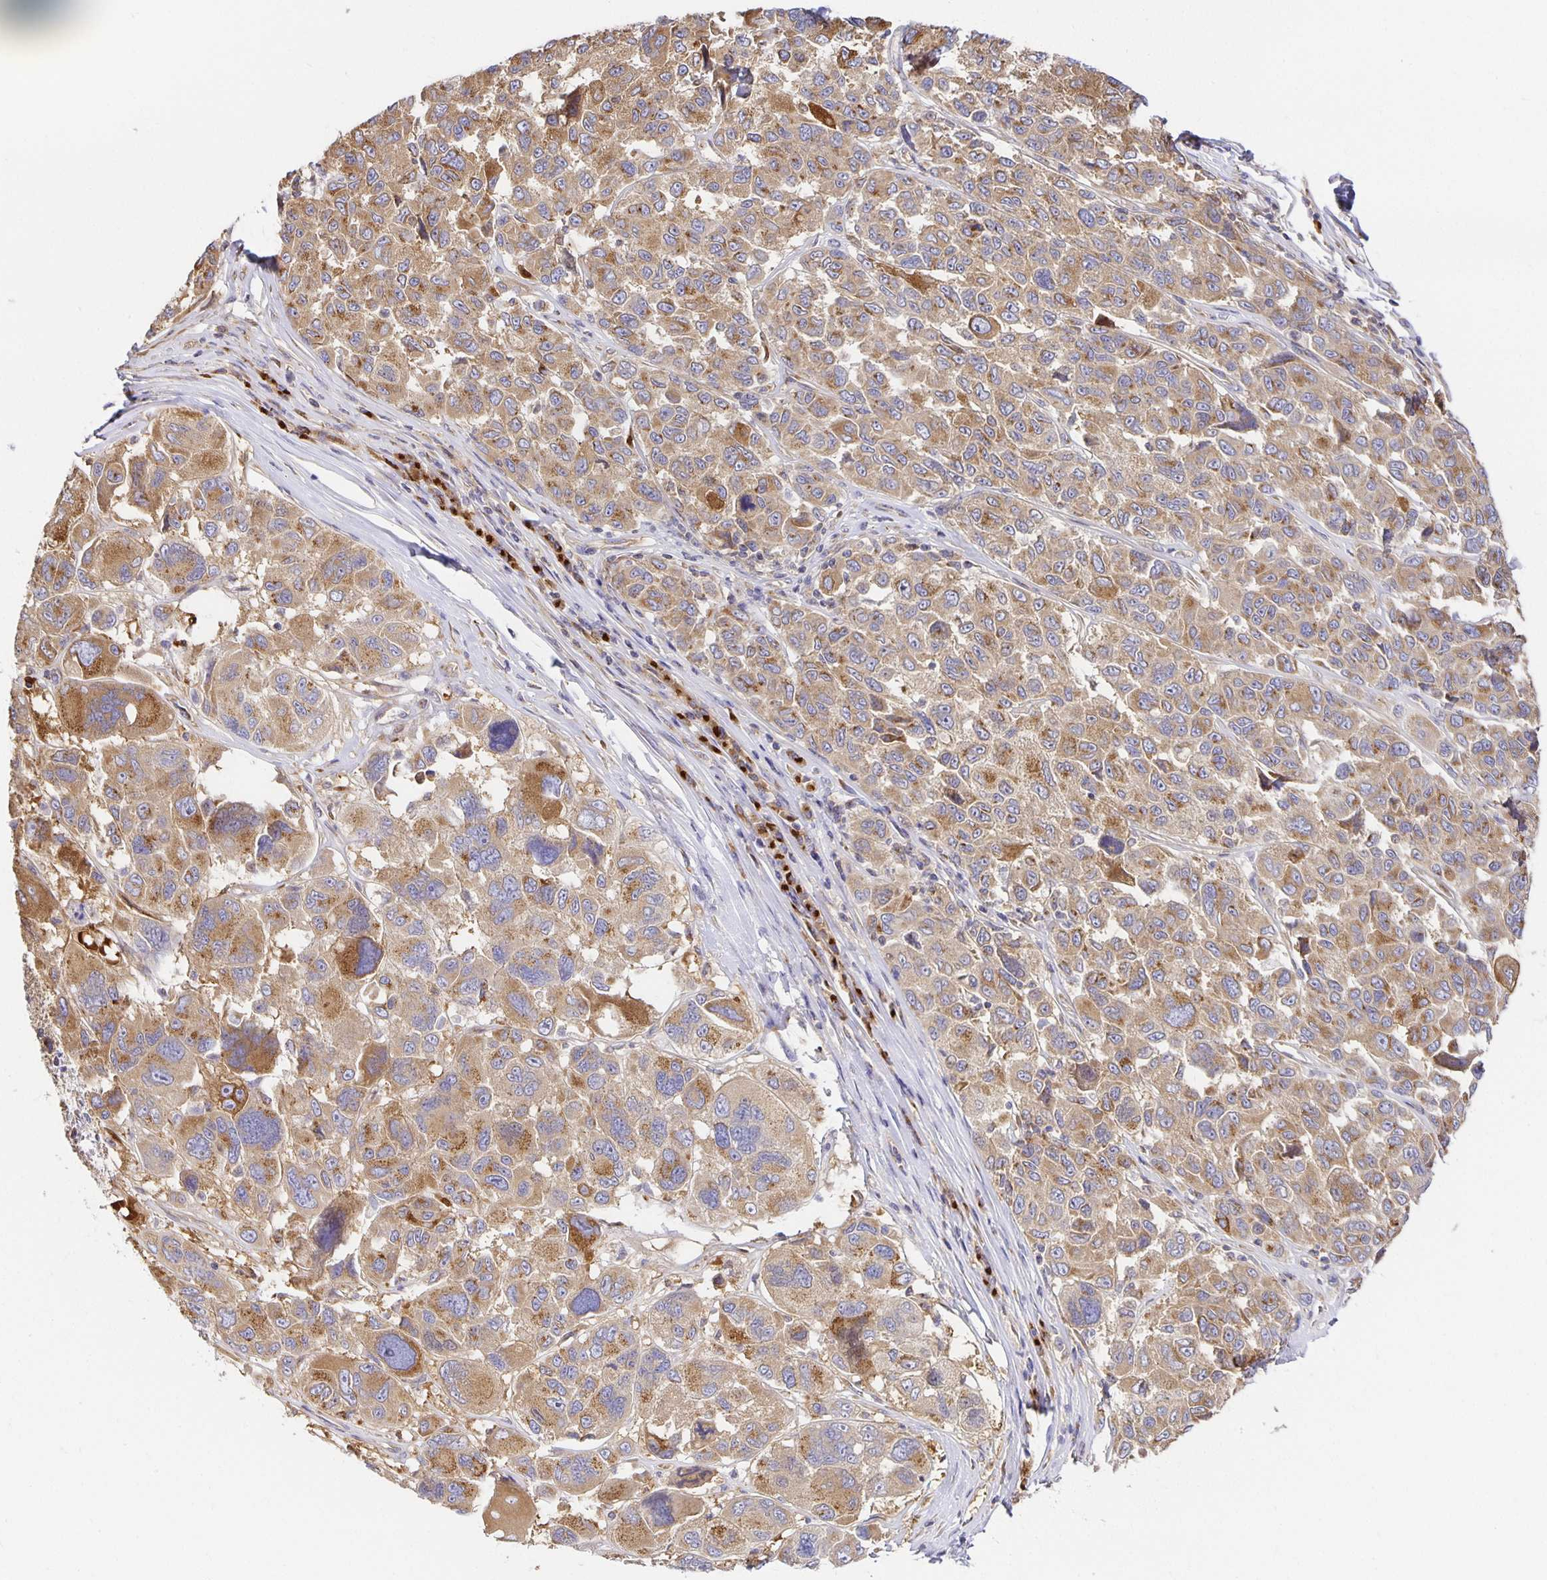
{"staining": {"intensity": "moderate", "quantity": ">75%", "location": "cytoplasmic/membranous"}, "tissue": "melanoma", "cell_type": "Tumor cells", "image_type": "cancer", "snomed": [{"axis": "morphology", "description": "Malignant melanoma, NOS"}, {"axis": "topography", "description": "Skin"}], "caption": "A micrograph of melanoma stained for a protein reveals moderate cytoplasmic/membranous brown staining in tumor cells.", "gene": "USO1", "patient": {"sex": "female", "age": 66}}